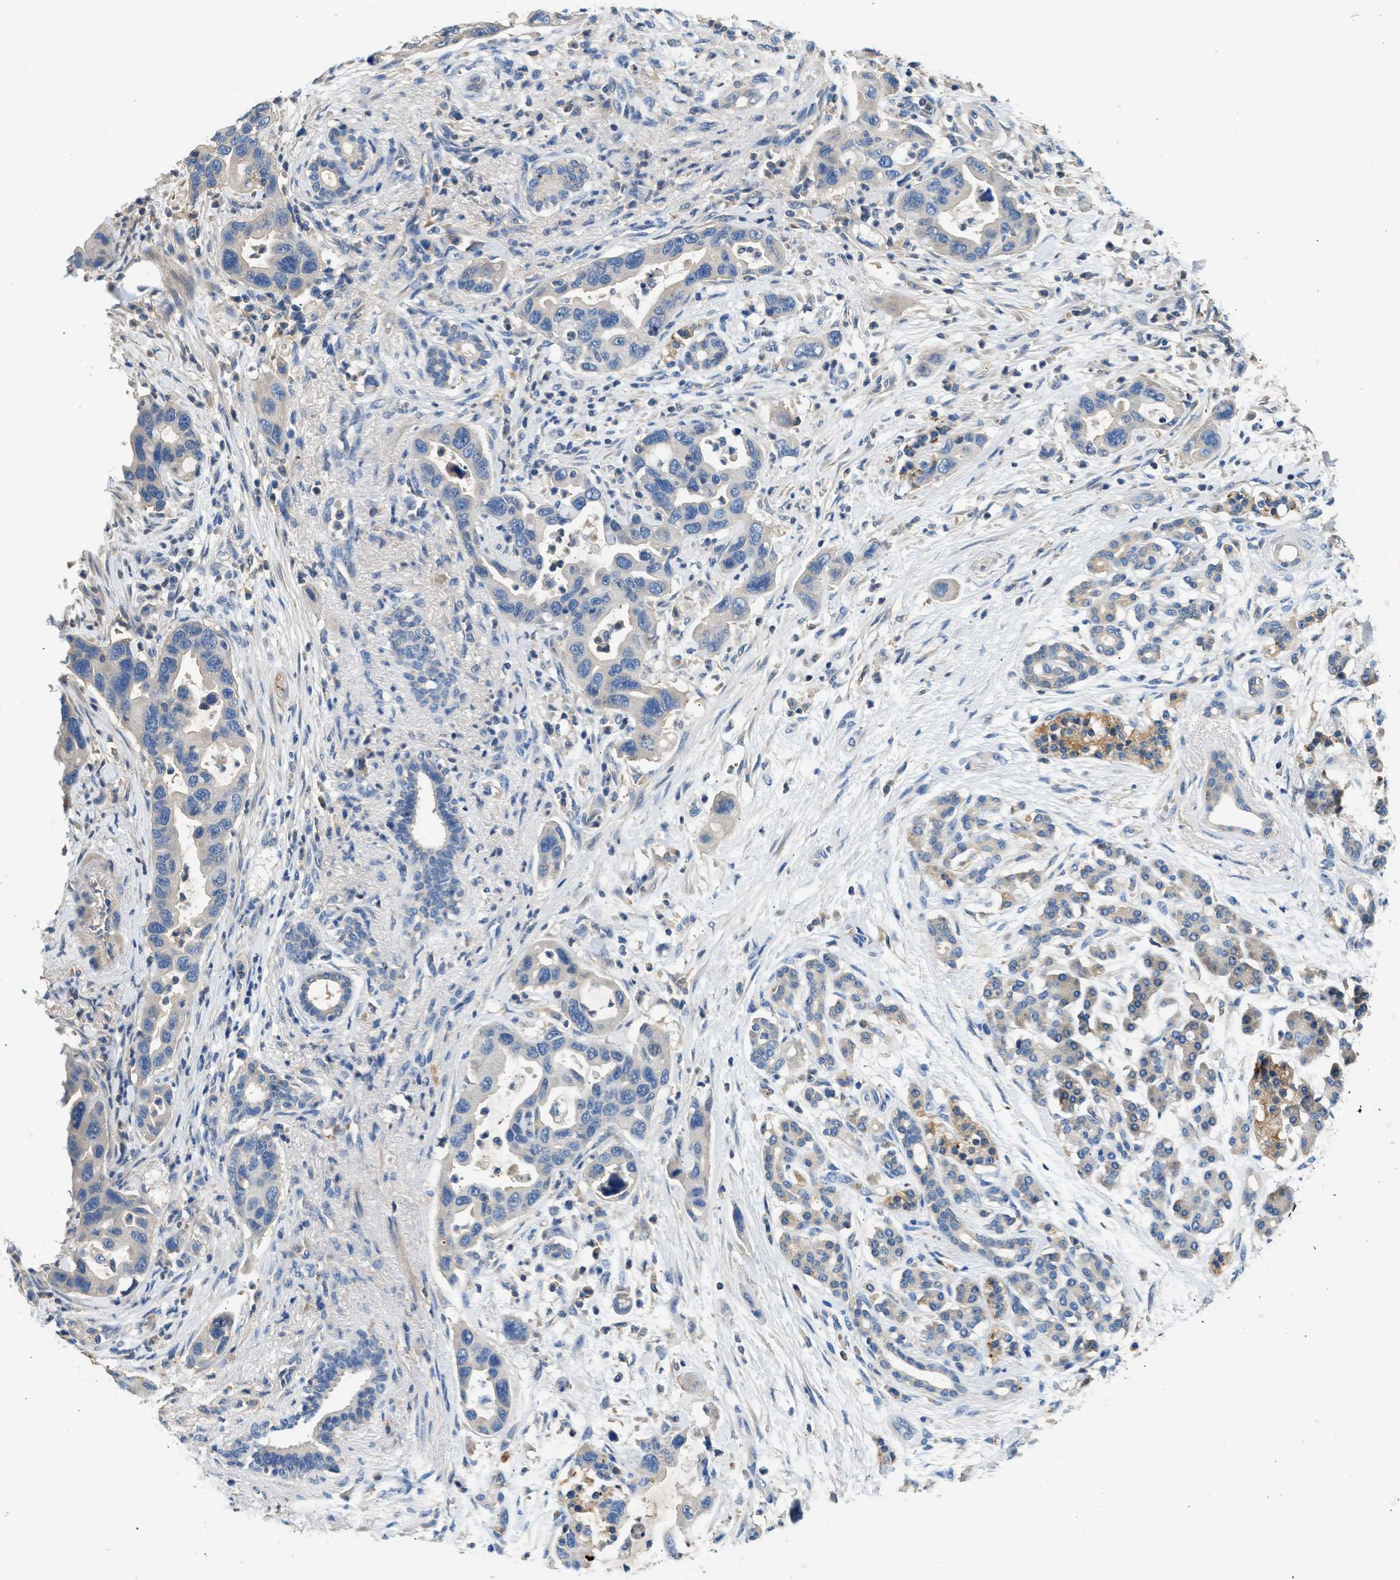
{"staining": {"intensity": "weak", "quantity": "25%-75%", "location": "cytoplasmic/membranous"}, "tissue": "pancreatic cancer", "cell_type": "Tumor cells", "image_type": "cancer", "snomed": [{"axis": "morphology", "description": "Normal tissue, NOS"}, {"axis": "morphology", "description": "Adenocarcinoma, NOS"}, {"axis": "topography", "description": "Pancreas"}], "caption": "Pancreatic adenocarcinoma stained for a protein (brown) demonstrates weak cytoplasmic/membranous positive expression in approximately 25%-75% of tumor cells.", "gene": "RWDD2B", "patient": {"sex": "female", "age": 71}}